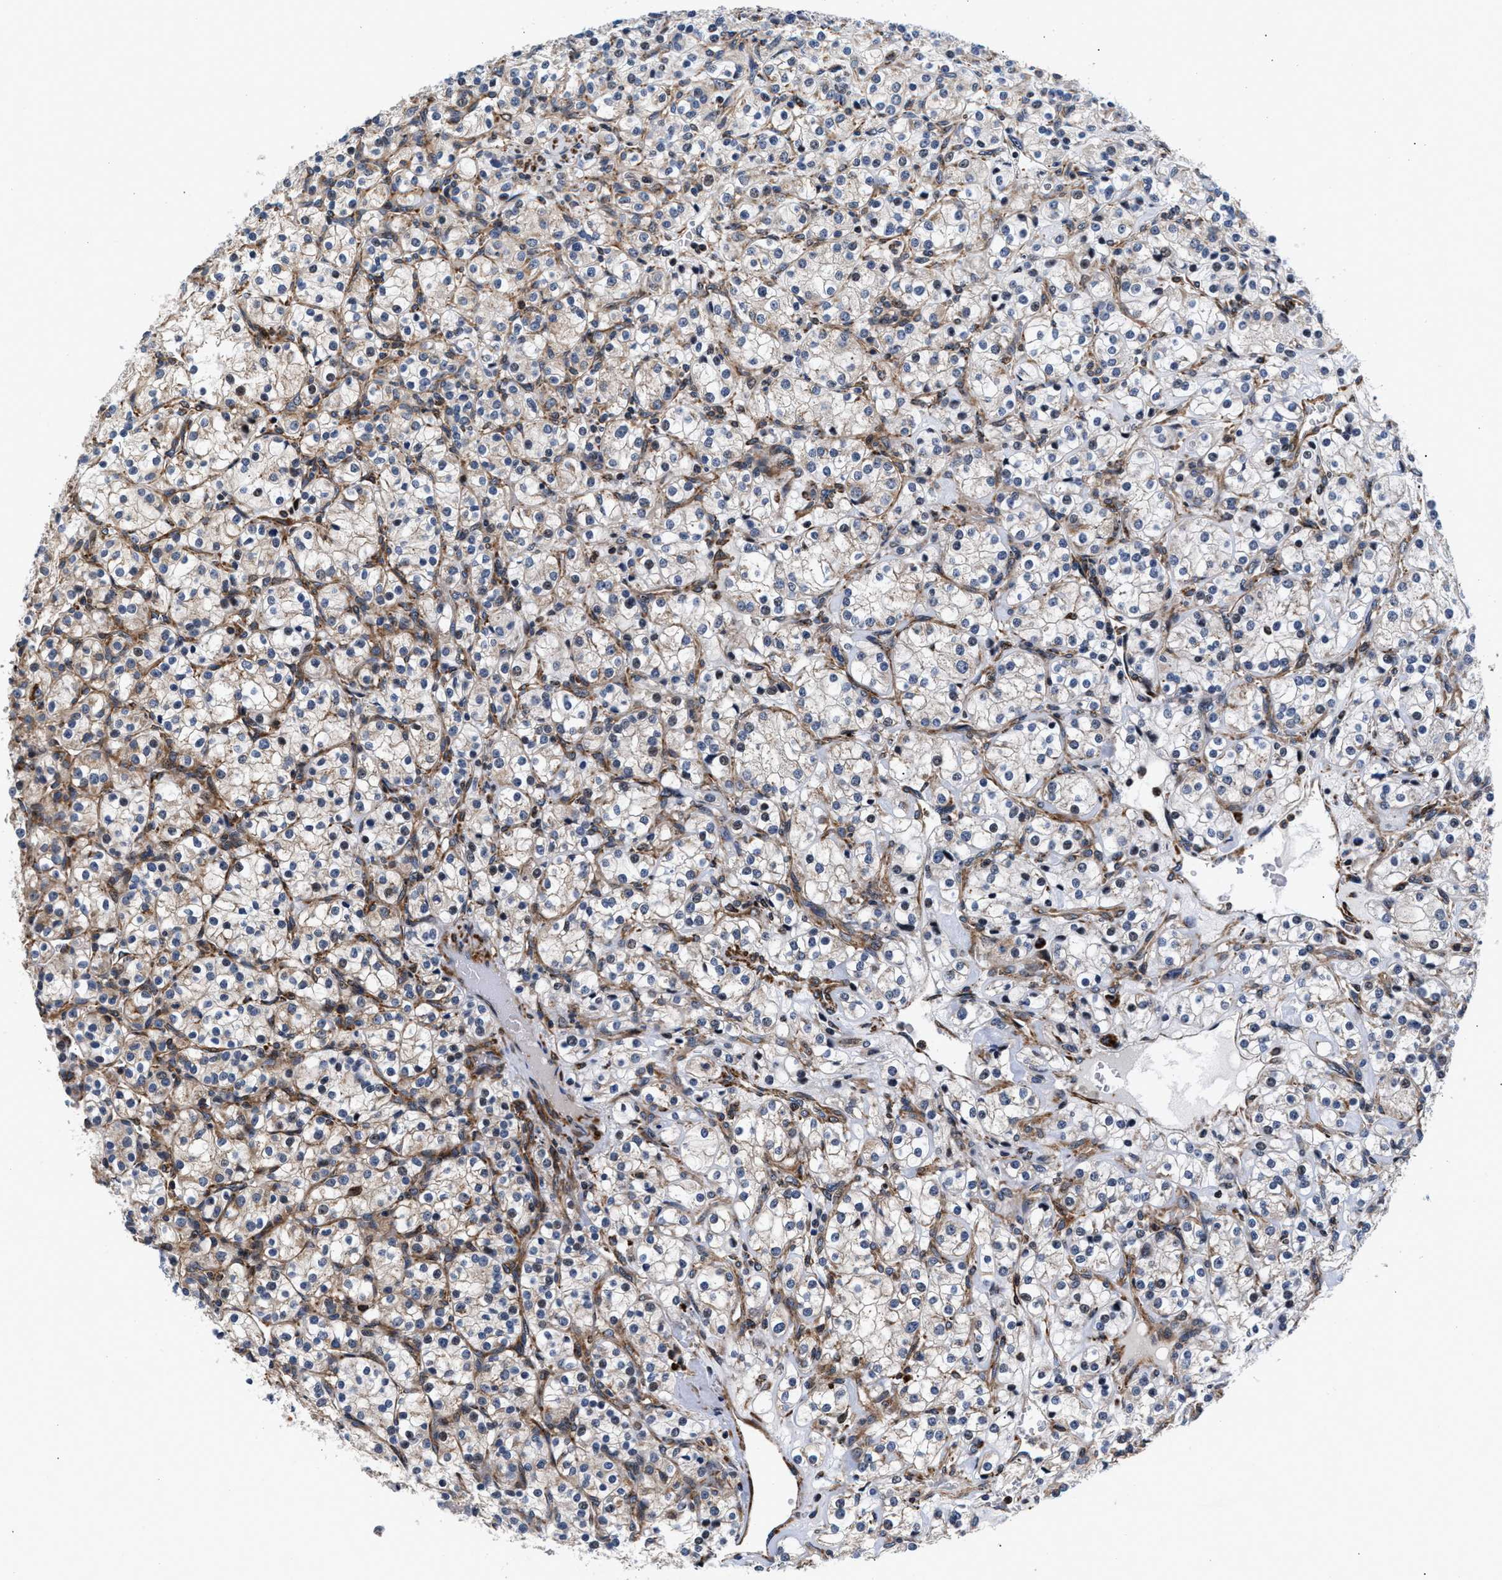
{"staining": {"intensity": "weak", "quantity": "25%-75%", "location": "cytoplasmic/membranous"}, "tissue": "renal cancer", "cell_type": "Tumor cells", "image_type": "cancer", "snomed": [{"axis": "morphology", "description": "Adenocarcinoma, NOS"}, {"axis": "topography", "description": "Kidney"}], "caption": "Renal cancer tissue demonstrates weak cytoplasmic/membranous expression in approximately 25%-75% of tumor cells, visualized by immunohistochemistry.", "gene": "SGK1", "patient": {"sex": "male", "age": 77}}